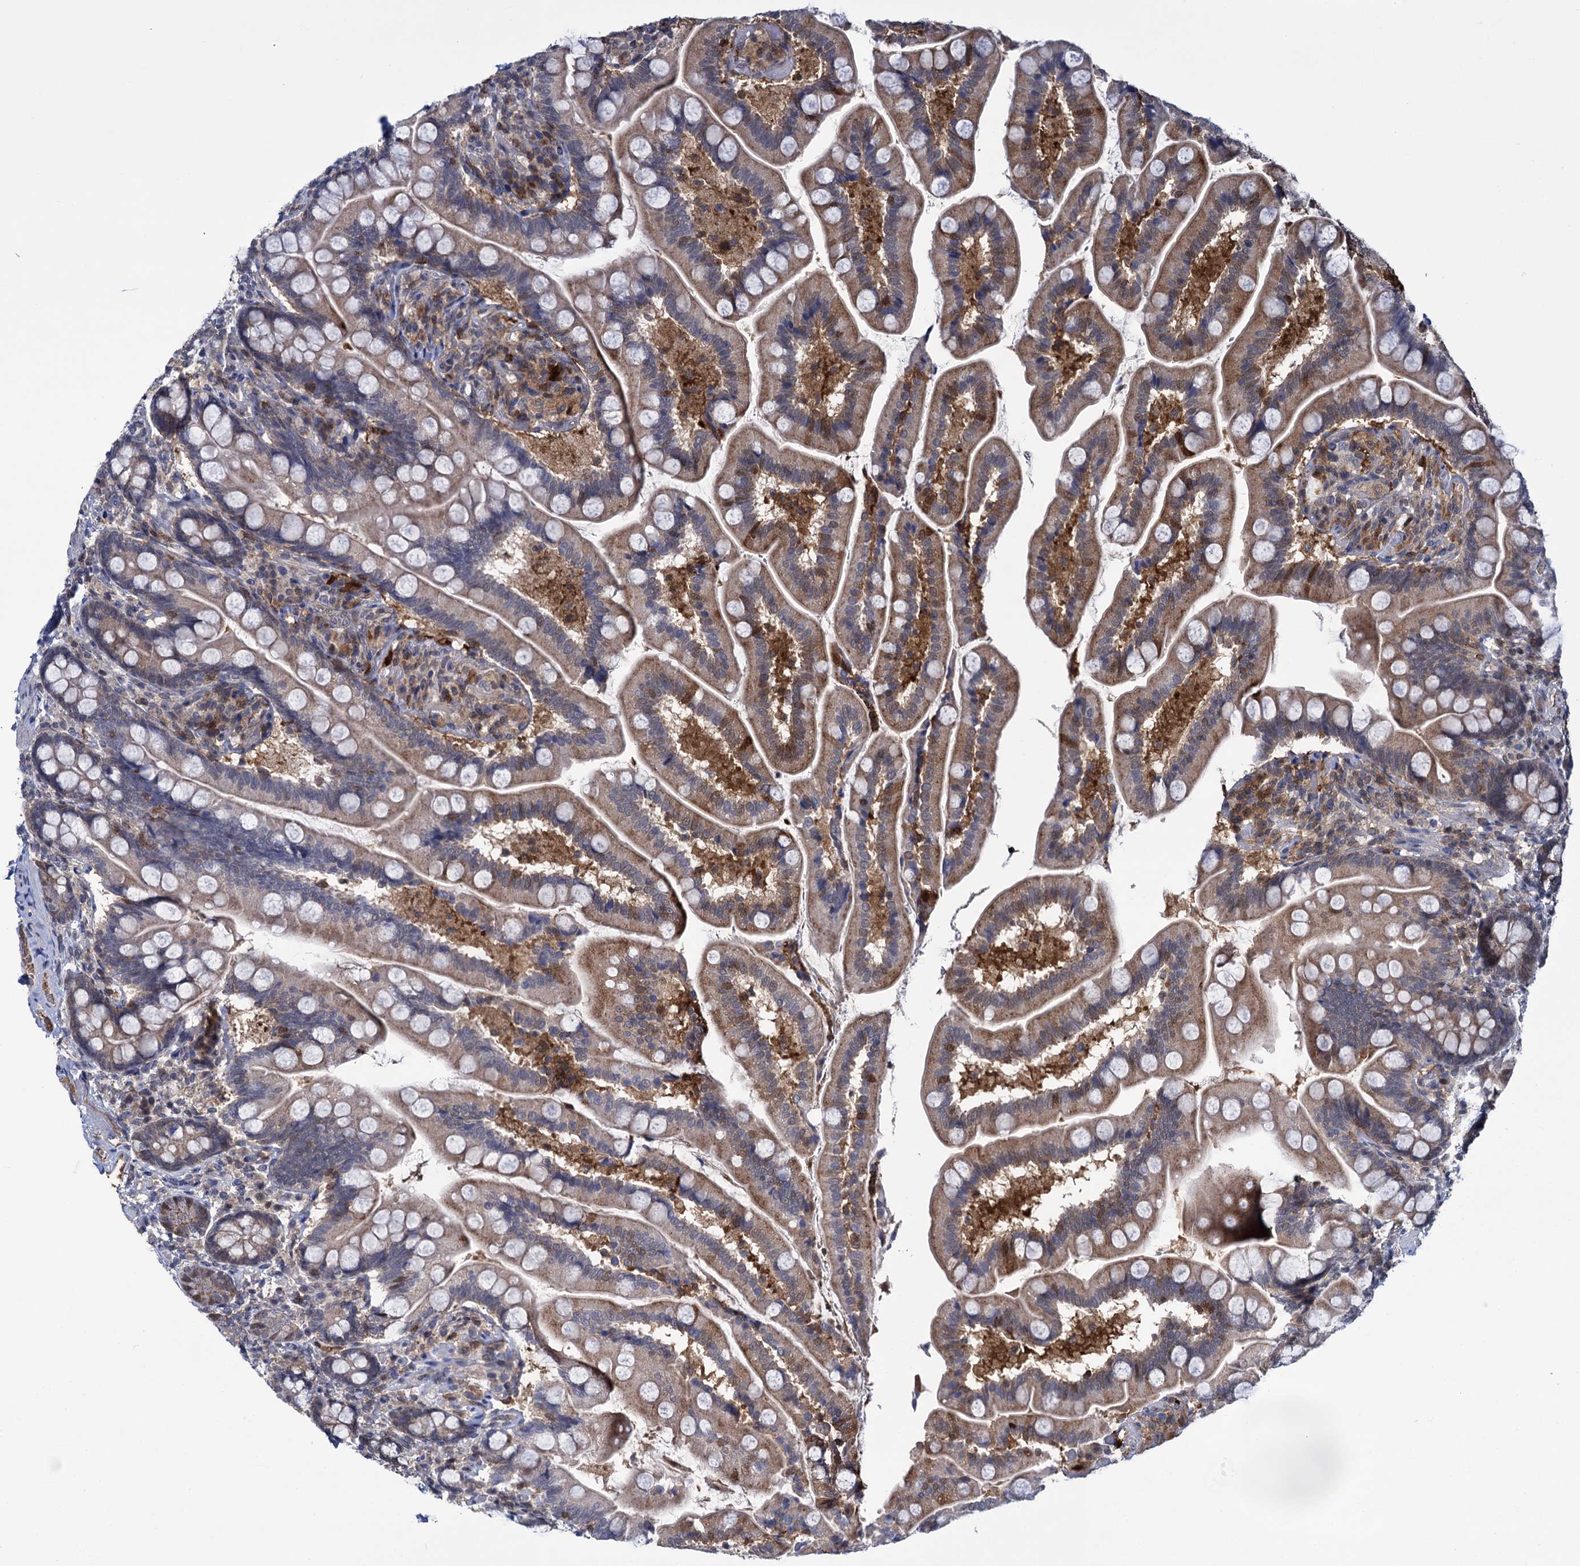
{"staining": {"intensity": "moderate", "quantity": "25%-75%", "location": "cytoplasmic/membranous"}, "tissue": "small intestine", "cell_type": "Glandular cells", "image_type": "normal", "snomed": [{"axis": "morphology", "description": "Normal tissue, NOS"}, {"axis": "topography", "description": "Small intestine"}], "caption": "Immunohistochemical staining of unremarkable small intestine shows moderate cytoplasmic/membranous protein expression in approximately 25%-75% of glandular cells.", "gene": "GLO1", "patient": {"sex": "female", "age": 64}}